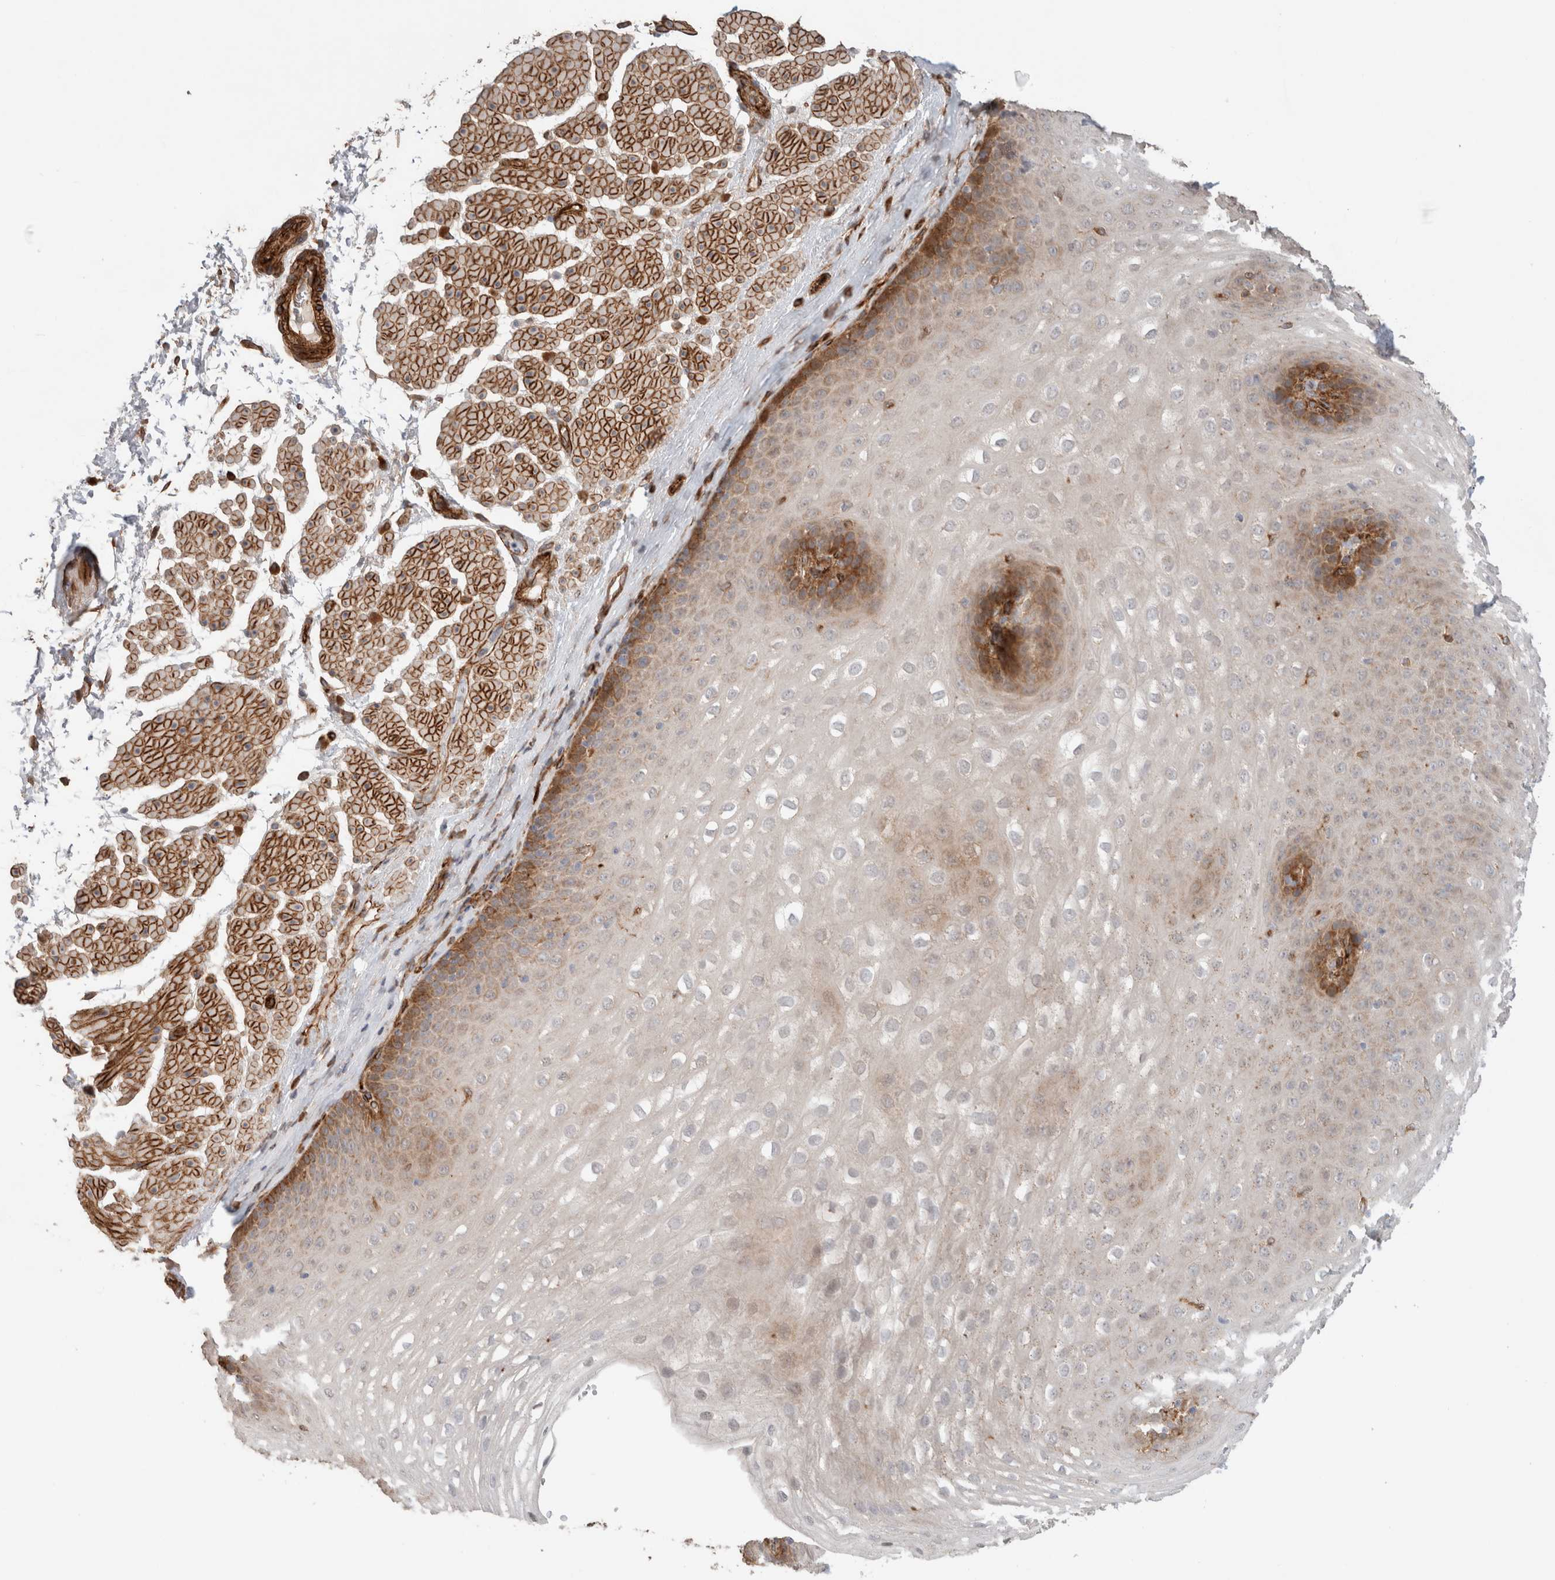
{"staining": {"intensity": "moderate", "quantity": "<25%", "location": "cytoplasmic/membranous"}, "tissue": "esophagus", "cell_type": "Squamous epithelial cells", "image_type": "normal", "snomed": [{"axis": "morphology", "description": "Normal tissue, NOS"}, {"axis": "topography", "description": "Esophagus"}], "caption": "Immunohistochemistry image of unremarkable esophagus: human esophagus stained using immunohistochemistry displays low levels of moderate protein expression localized specifically in the cytoplasmic/membranous of squamous epithelial cells, appearing as a cytoplasmic/membranous brown color.", "gene": "RAB32", "patient": {"sex": "female", "age": 66}}